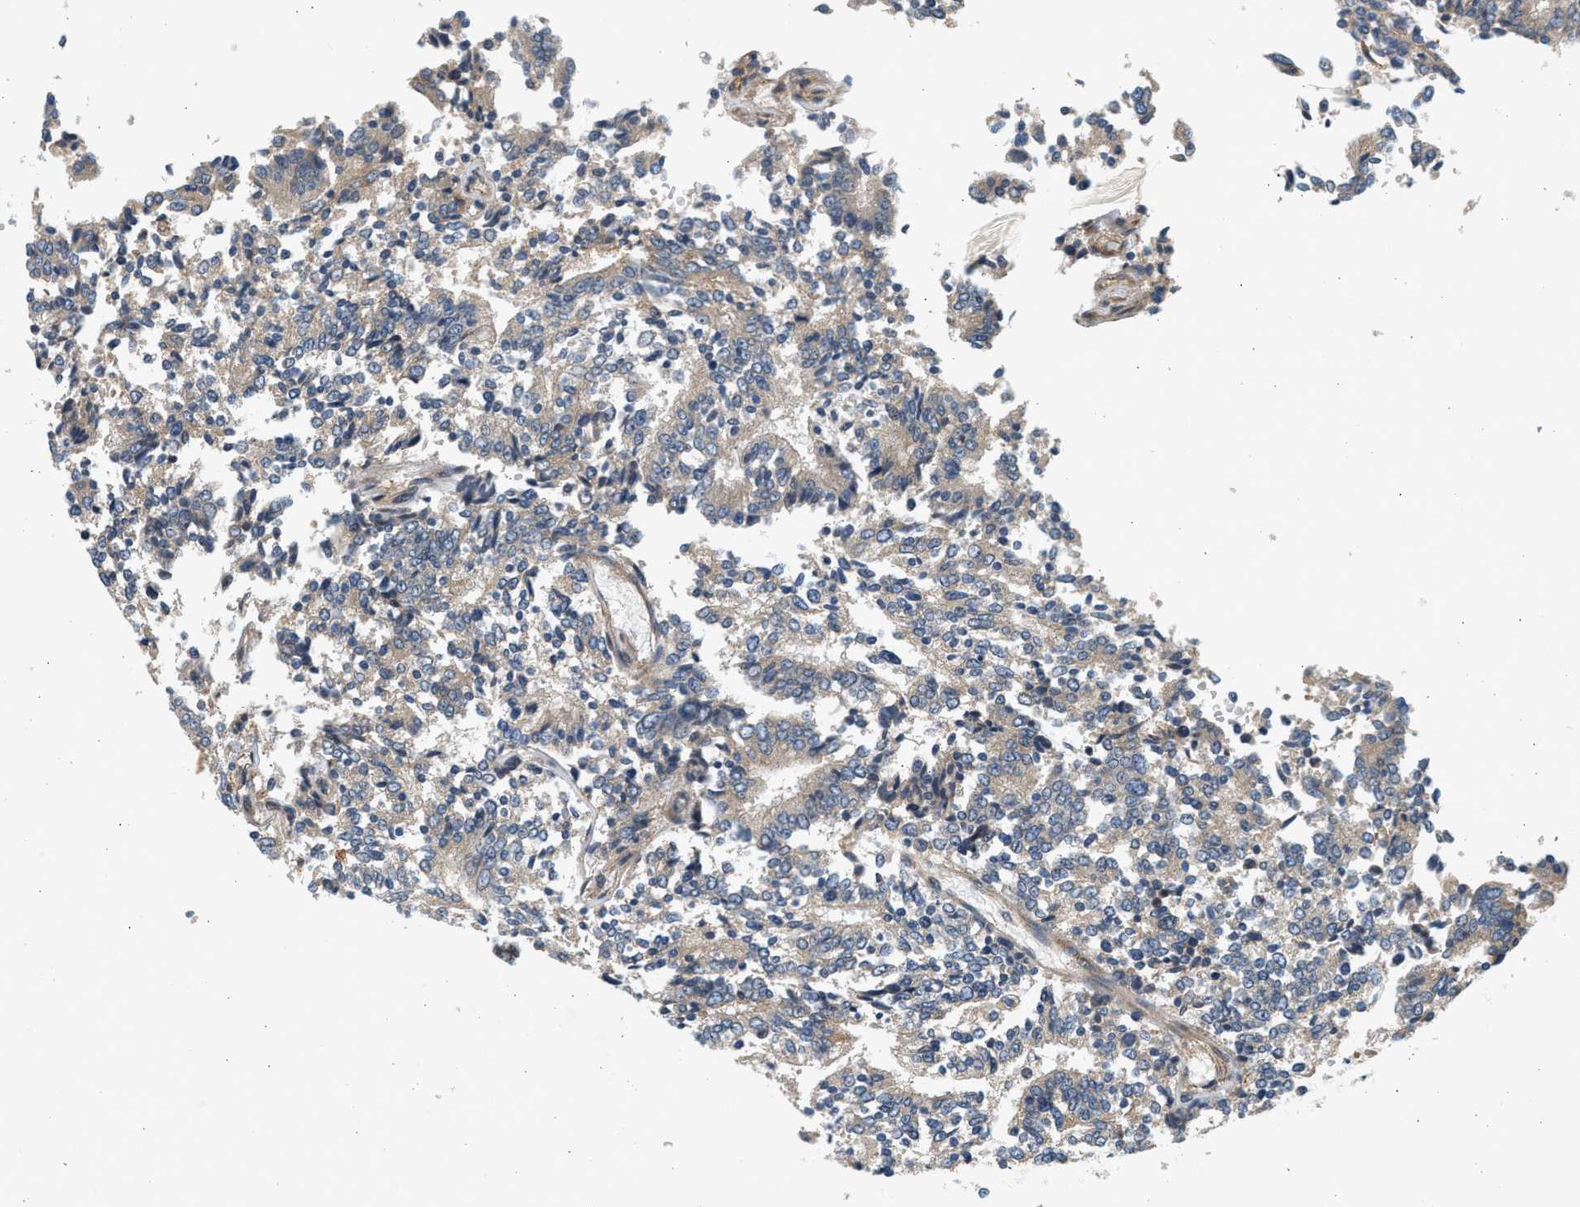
{"staining": {"intensity": "weak", "quantity": "25%-75%", "location": "cytoplasmic/membranous"}, "tissue": "prostate cancer", "cell_type": "Tumor cells", "image_type": "cancer", "snomed": [{"axis": "morphology", "description": "Normal tissue, NOS"}, {"axis": "morphology", "description": "Adenocarcinoma, High grade"}, {"axis": "topography", "description": "Prostate"}, {"axis": "topography", "description": "Seminal veicle"}], "caption": "This is an image of IHC staining of prostate cancer, which shows weak expression in the cytoplasmic/membranous of tumor cells.", "gene": "KDELR2", "patient": {"sex": "male", "age": 55}}